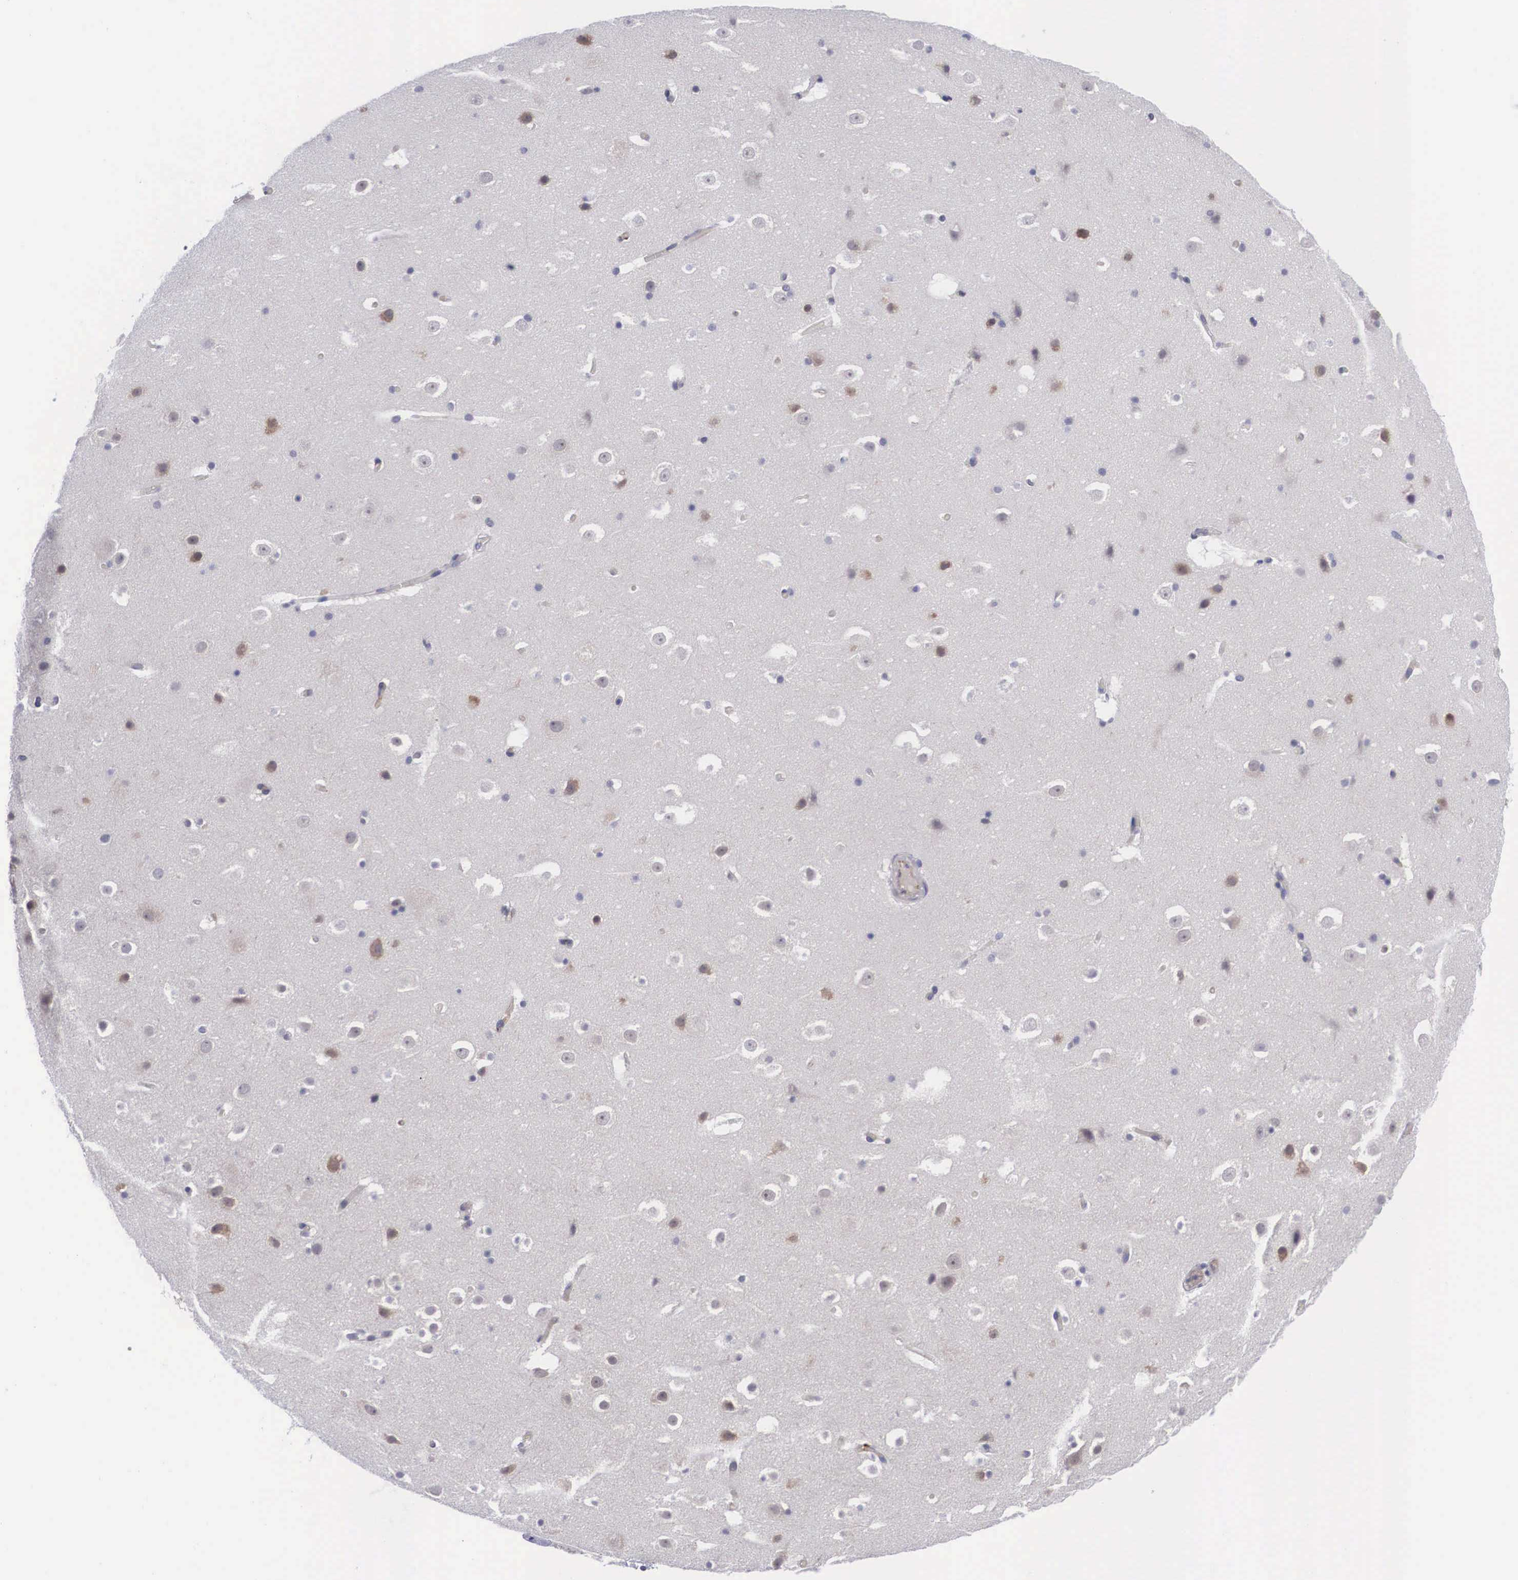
{"staining": {"intensity": "moderate", "quantity": "25%-75%", "location": "cytoplasmic/membranous"}, "tissue": "hippocampus", "cell_type": "Glial cells", "image_type": "normal", "snomed": [{"axis": "morphology", "description": "Normal tissue, NOS"}, {"axis": "topography", "description": "Hippocampus"}], "caption": "Immunohistochemistry (DAB) staining of unremarkable hippocampus shows moderate cytoplasmic/membranous protein positivity in approximately 25%-75% of glial cells. (Stains: DAB in brown, nuclei in blue, Microscopy: brightfield microscopy at high magnification).", "gene": "MAST4", "patient": {"sex": "male", "age": 45}}